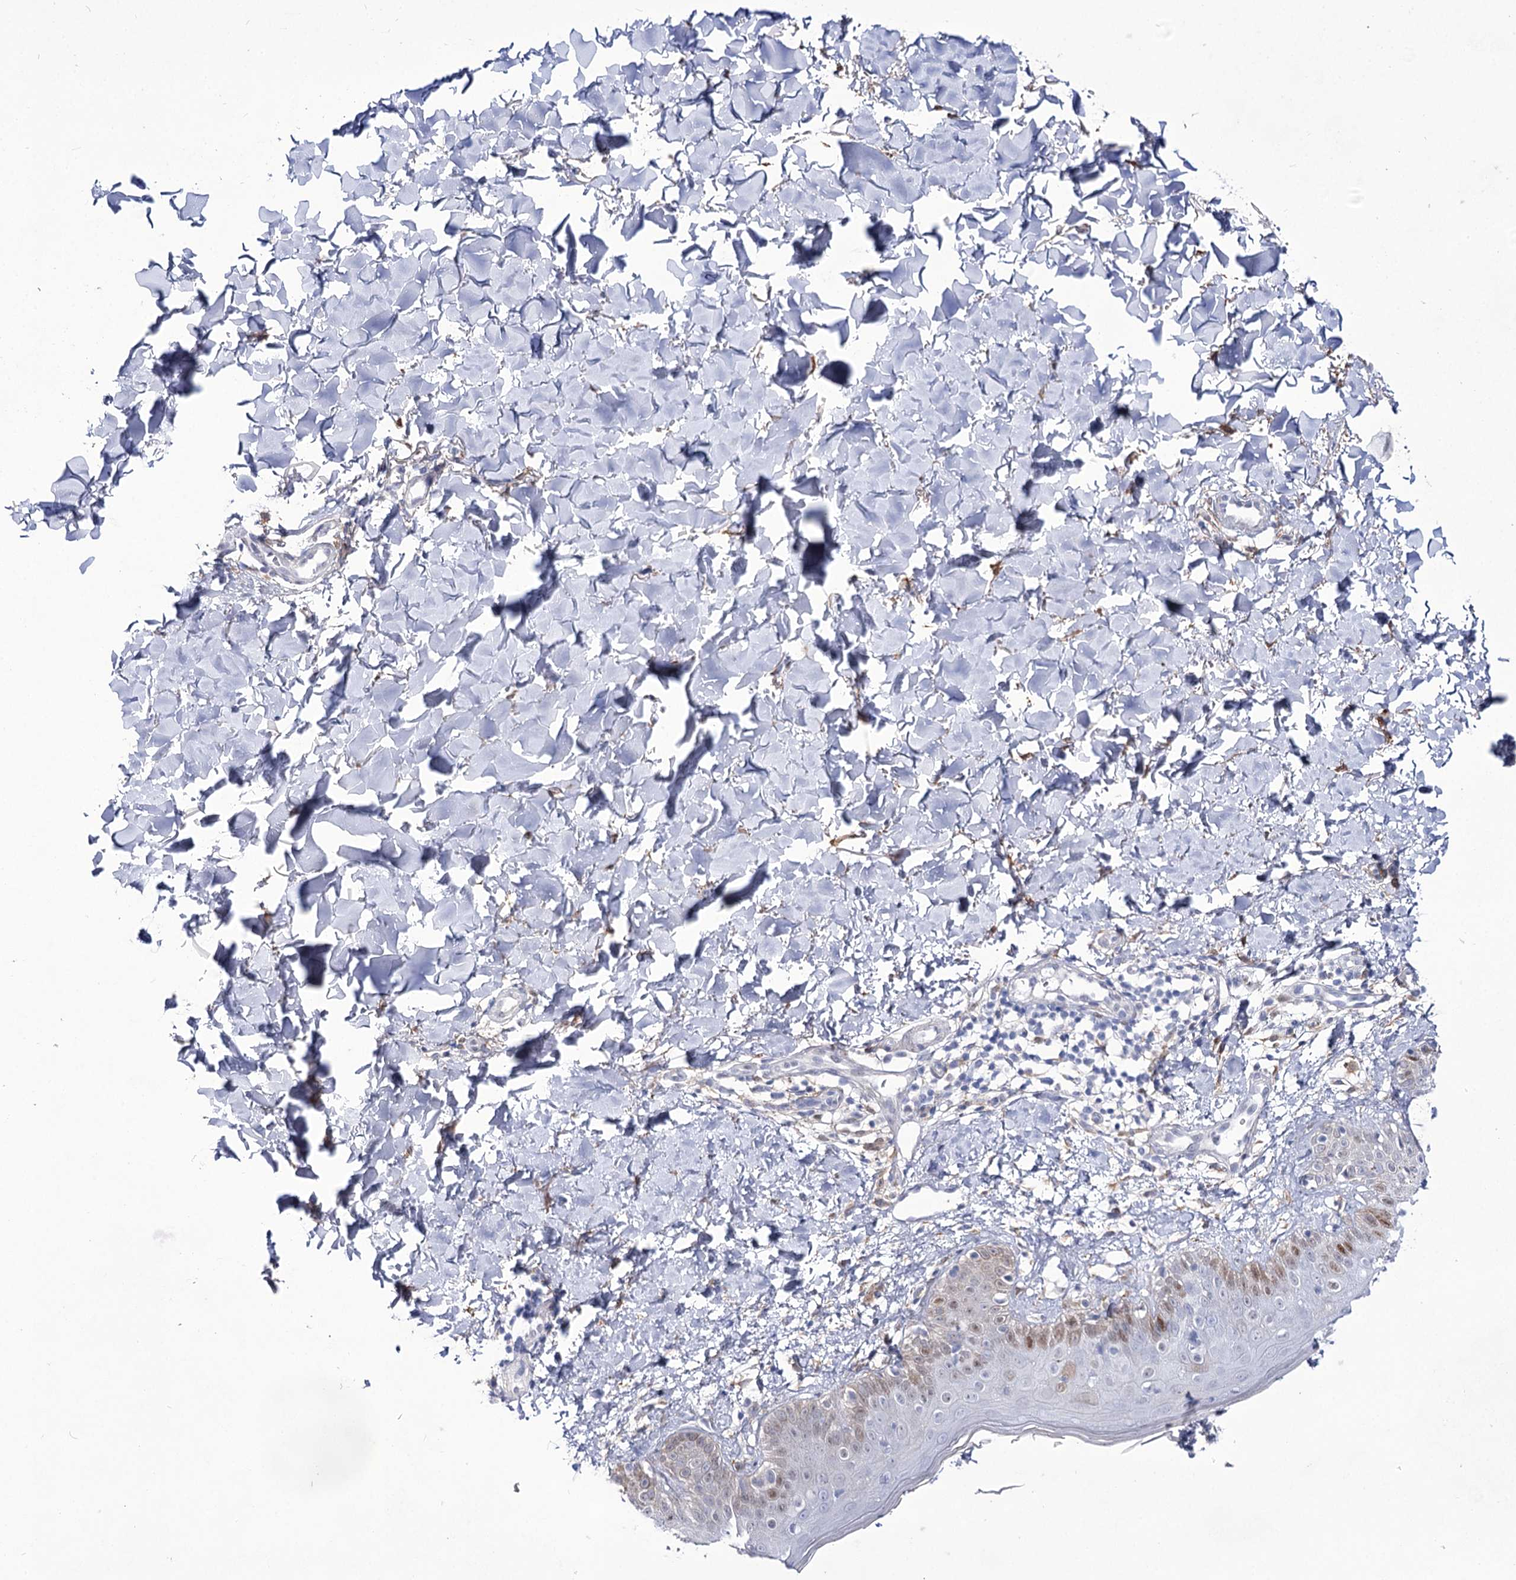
{"staining": {"intensity": "weak", "quantity": "25%-75%", "location": "cytoplasmic/membranous"}, "tissue": "skin", "cell_type": "Fibroblasts", "image_type": "normal", "snomed": [{"axis": "morphology", "description": "Normal tissue, NOS"}, {"axis": "topography", "description": "Skin"}], "caption": "Protein analysis of unremarkable skin exhibits weak cytoplasmic/membranous staining in approximately 25%-75% of fibroblasts.", "gene": "UGDH", "patient": {"sex": "male", "age": 52}}